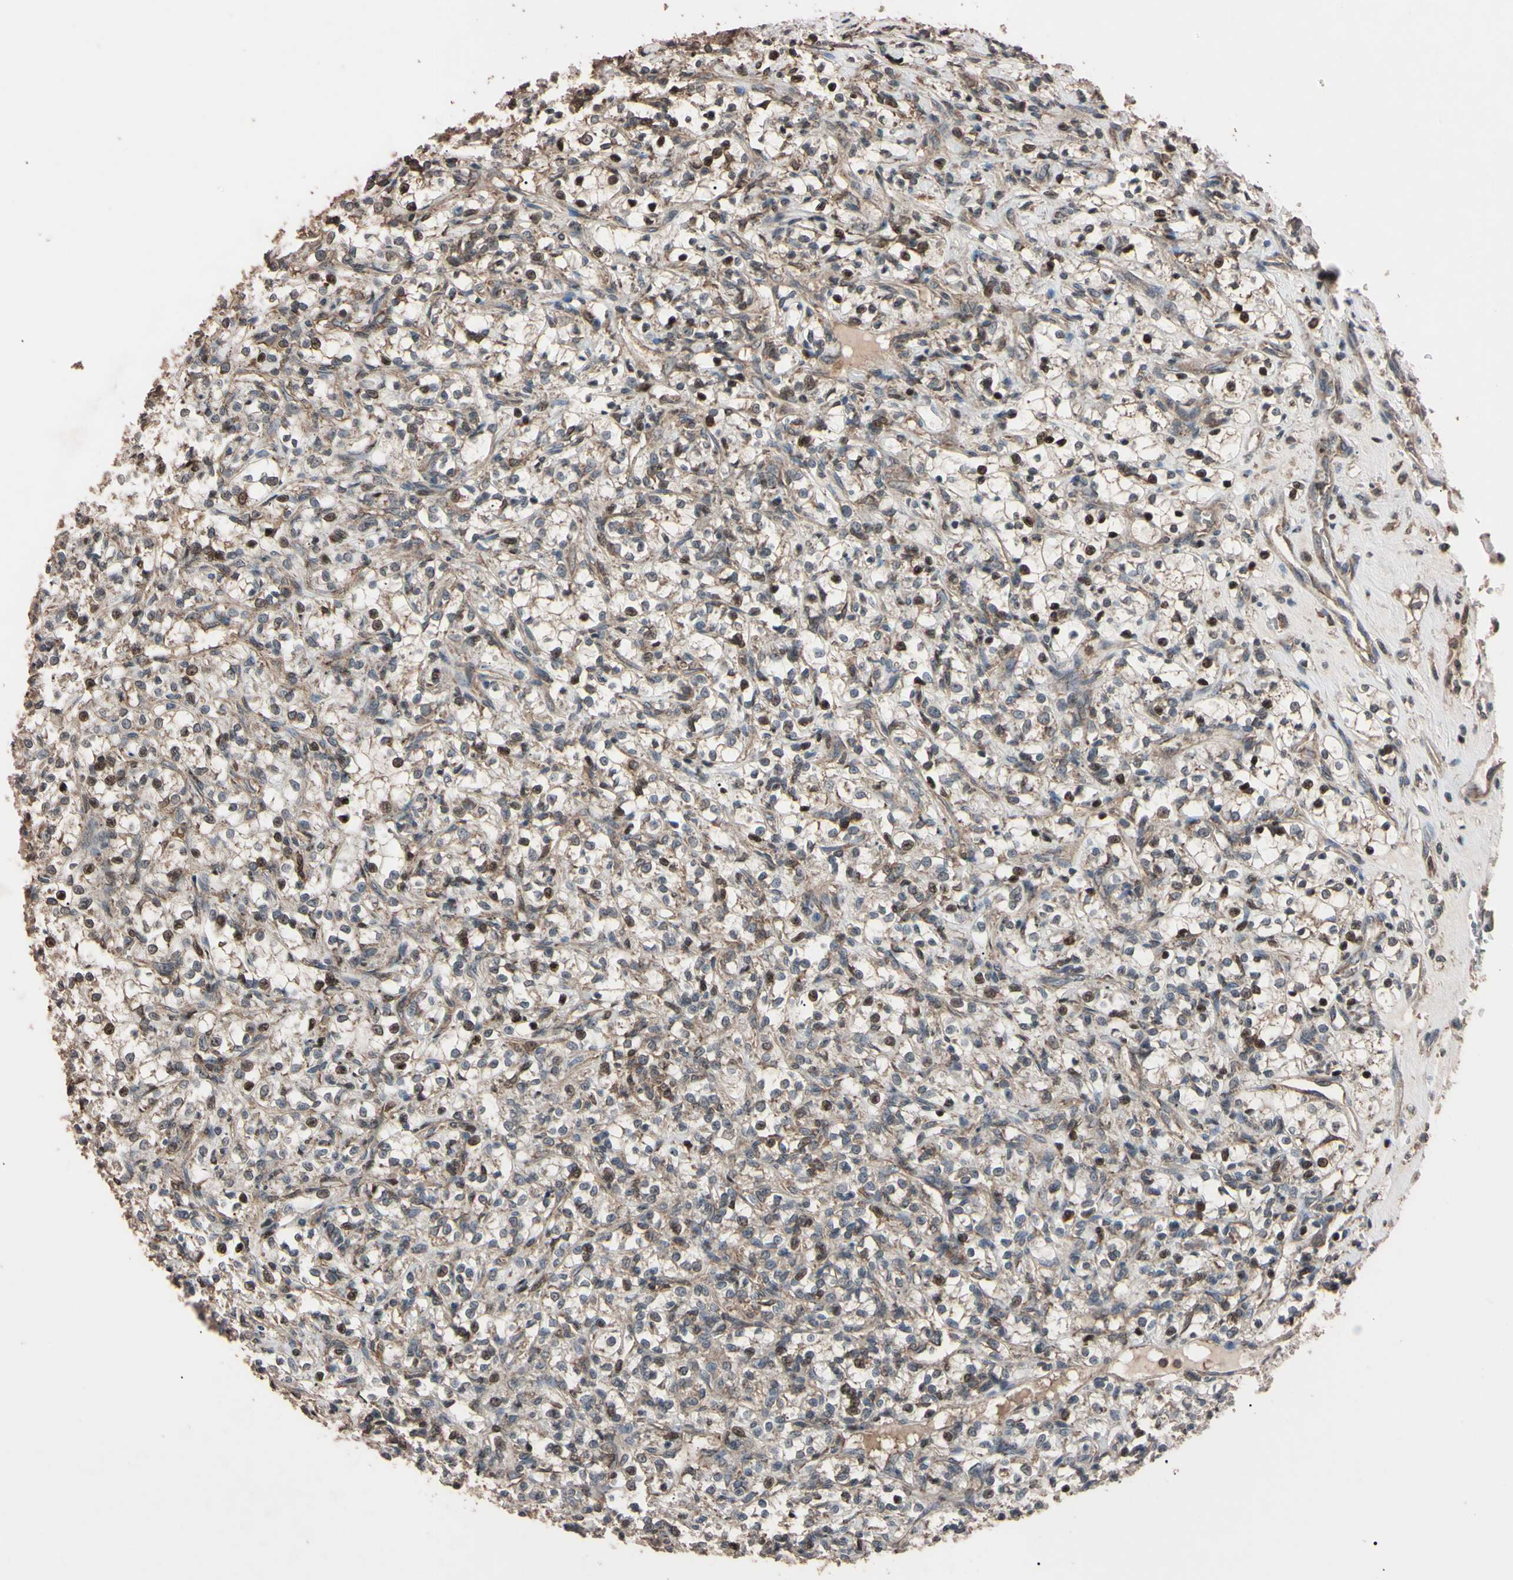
{"staining": {"intensity": "moderate", "quantity": "25%-75%", "location": "cytoplasmic/membranous,nuclear"}, "tissue": "renal cancer", "cell_type": "Tumor cells", "image_type": "cancer", "snomed": [{"axis": "morphology", "description": "Adenocarcinoma, NOS"}, {"axis": "topography", "description": "Kidney"}], "caption": "A brown stain labels moderate cytoplasmic/membranous and nuclear staining of a protein in renal adenocarcinoma tumor cells.", "gene": "TNFRSF1A", "patient": {"sex": "female", "age": 69}}